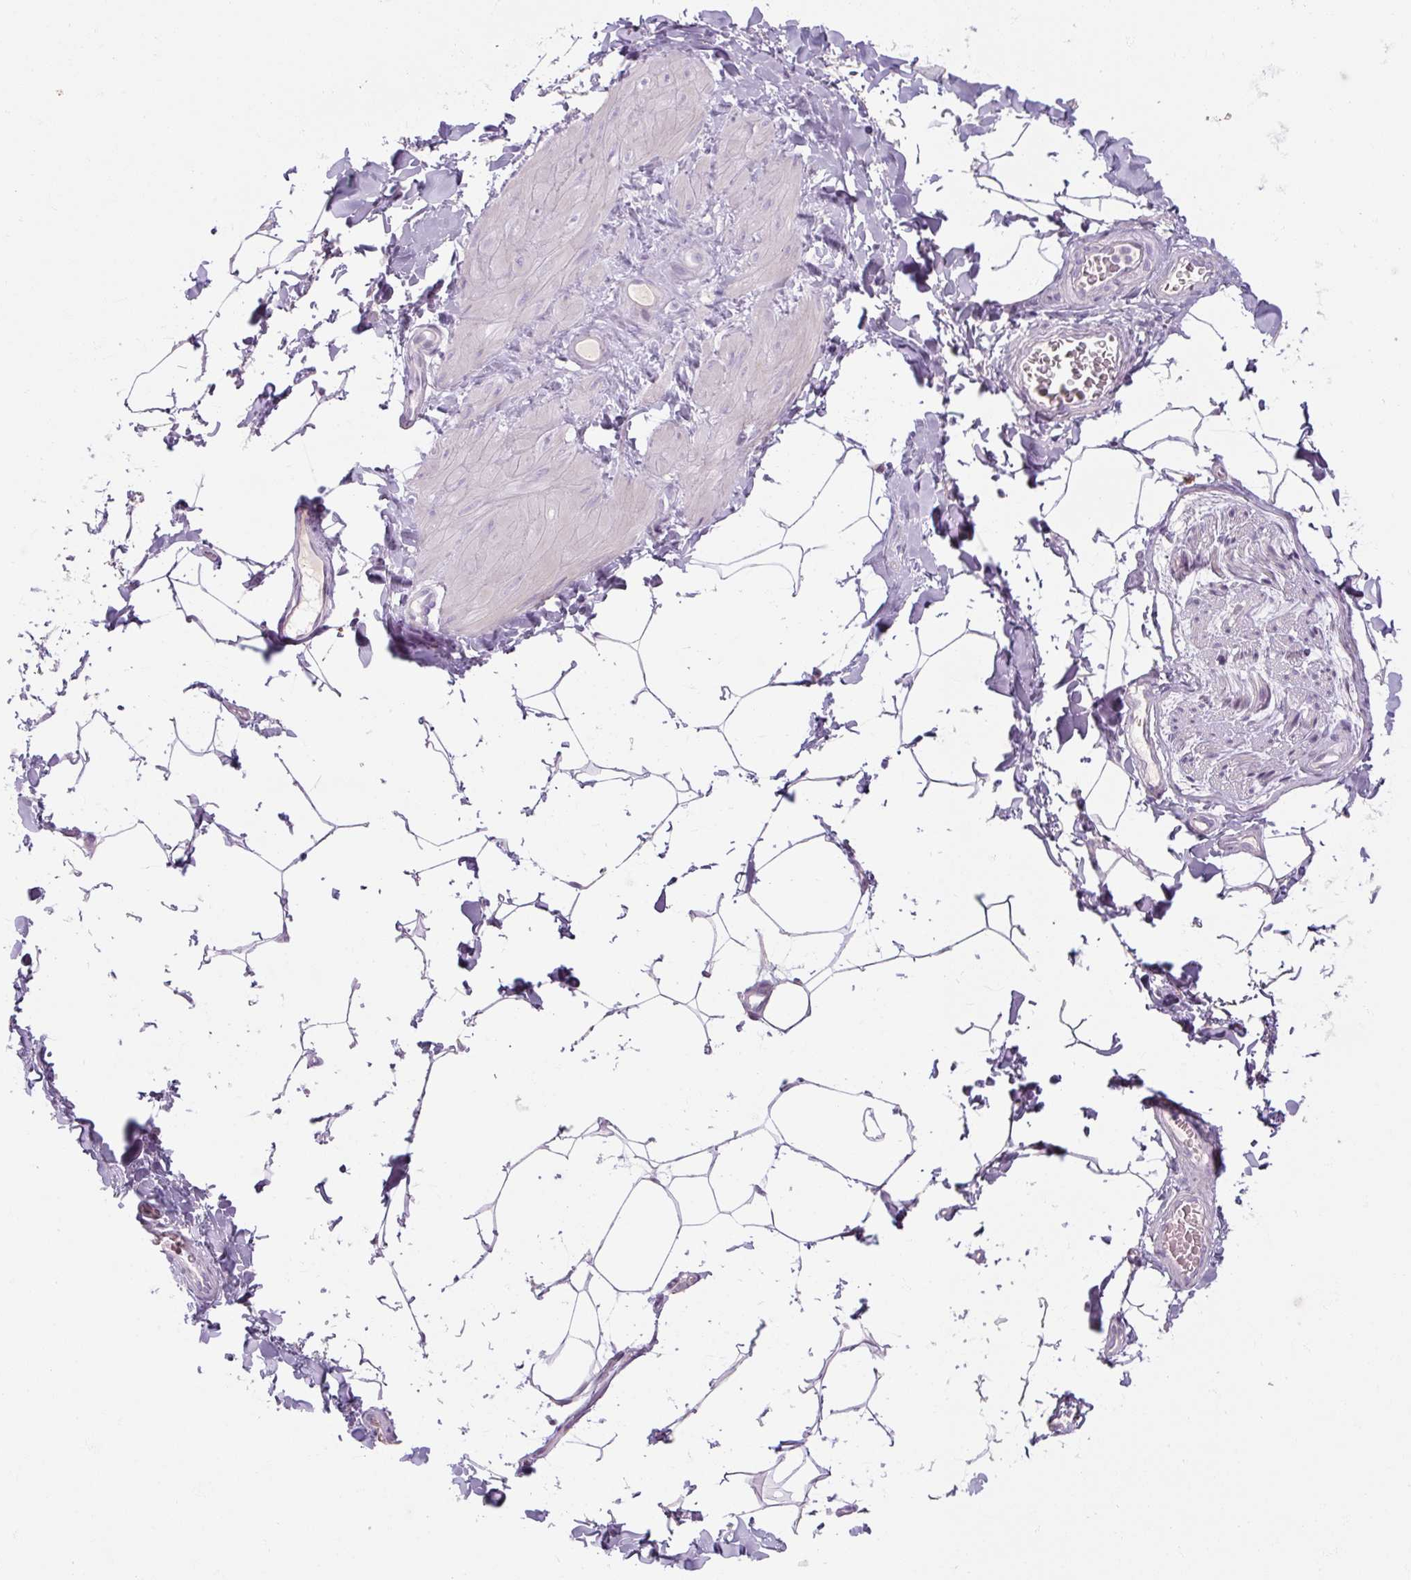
{"staining": {"intensity": "negative", "quantity": "none", "location": "none"}, "tissue": "adipose tissue", "cell_type": "Adipocytes", "image_type": "normal", "snomed": [{"axis": "morphology", "description": "Normal tissue, NOS"}, {"axis": "topography", "description": "Vascular tissue"}, {"axis": "topography", "description": "Peripheral nerve tissue"}], "caption": "A photomicrograph of adipose tissue stained for a protein demonstrates no brown staining in adipocytes. The staining was performed using DAB to visualize the protein expression in brown, while the nuclei were stained in blue with hematoxylin (Magnification: 20x).", "gene": "NFE2L3", "patient": {"sex": "male", "age": 41}}